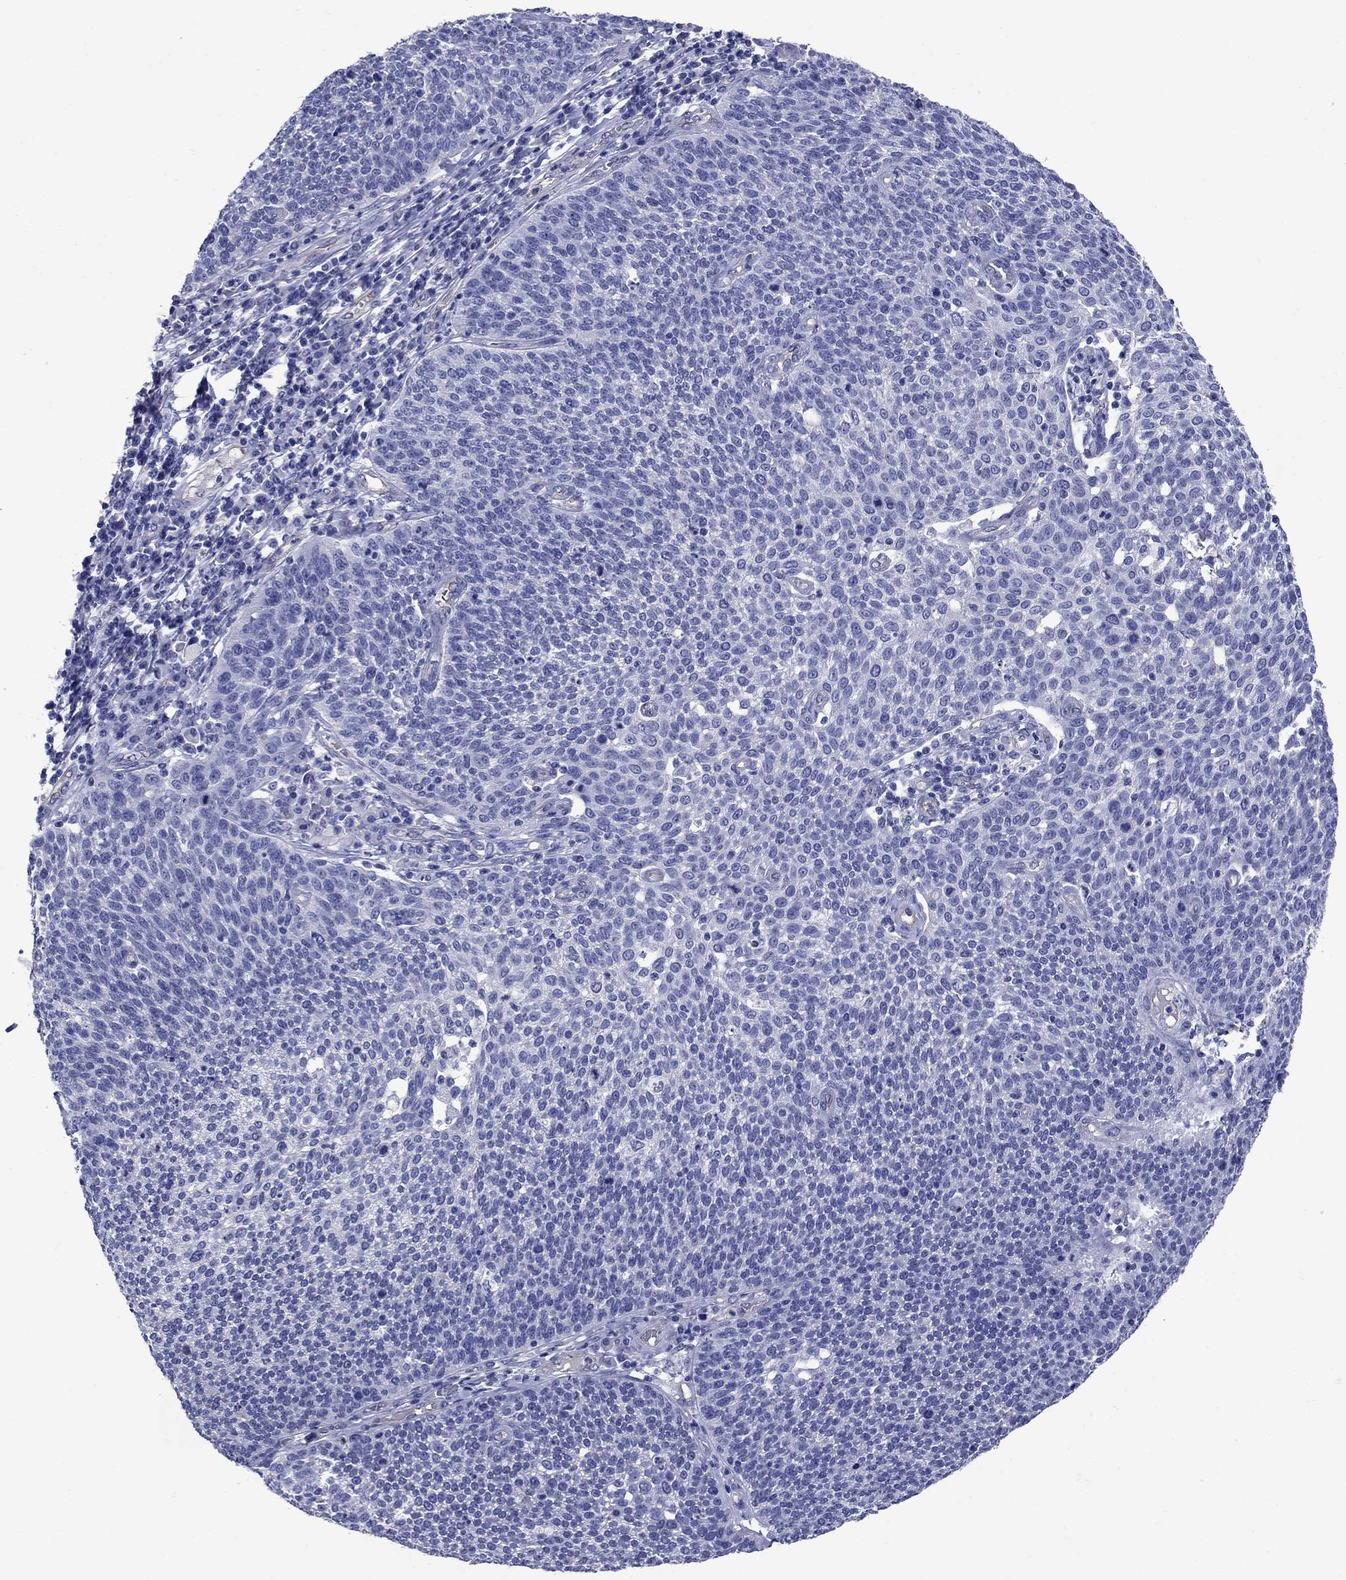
{"staining": {"intensity": "negative", "quantity": "none", "location": "none"}, "tissue": "cervical cancer", "cell_type": "Tumor cells", "image_type": "cancer", "snomed": [{"axis": "morphology", "description": "Squamous cell carcinoma, NOS"}, {"axis": "topography", "description": "Cervix"}], "caption": "IHC image of neoplastic tissue: human cervical squamous cell carcinoma stained with DAB (3,3'-diaminobenzidine) displays no significant protein staining in tumor cells.", "gene": "SMCP", "patient": {"sex": "female", "age": 34}}